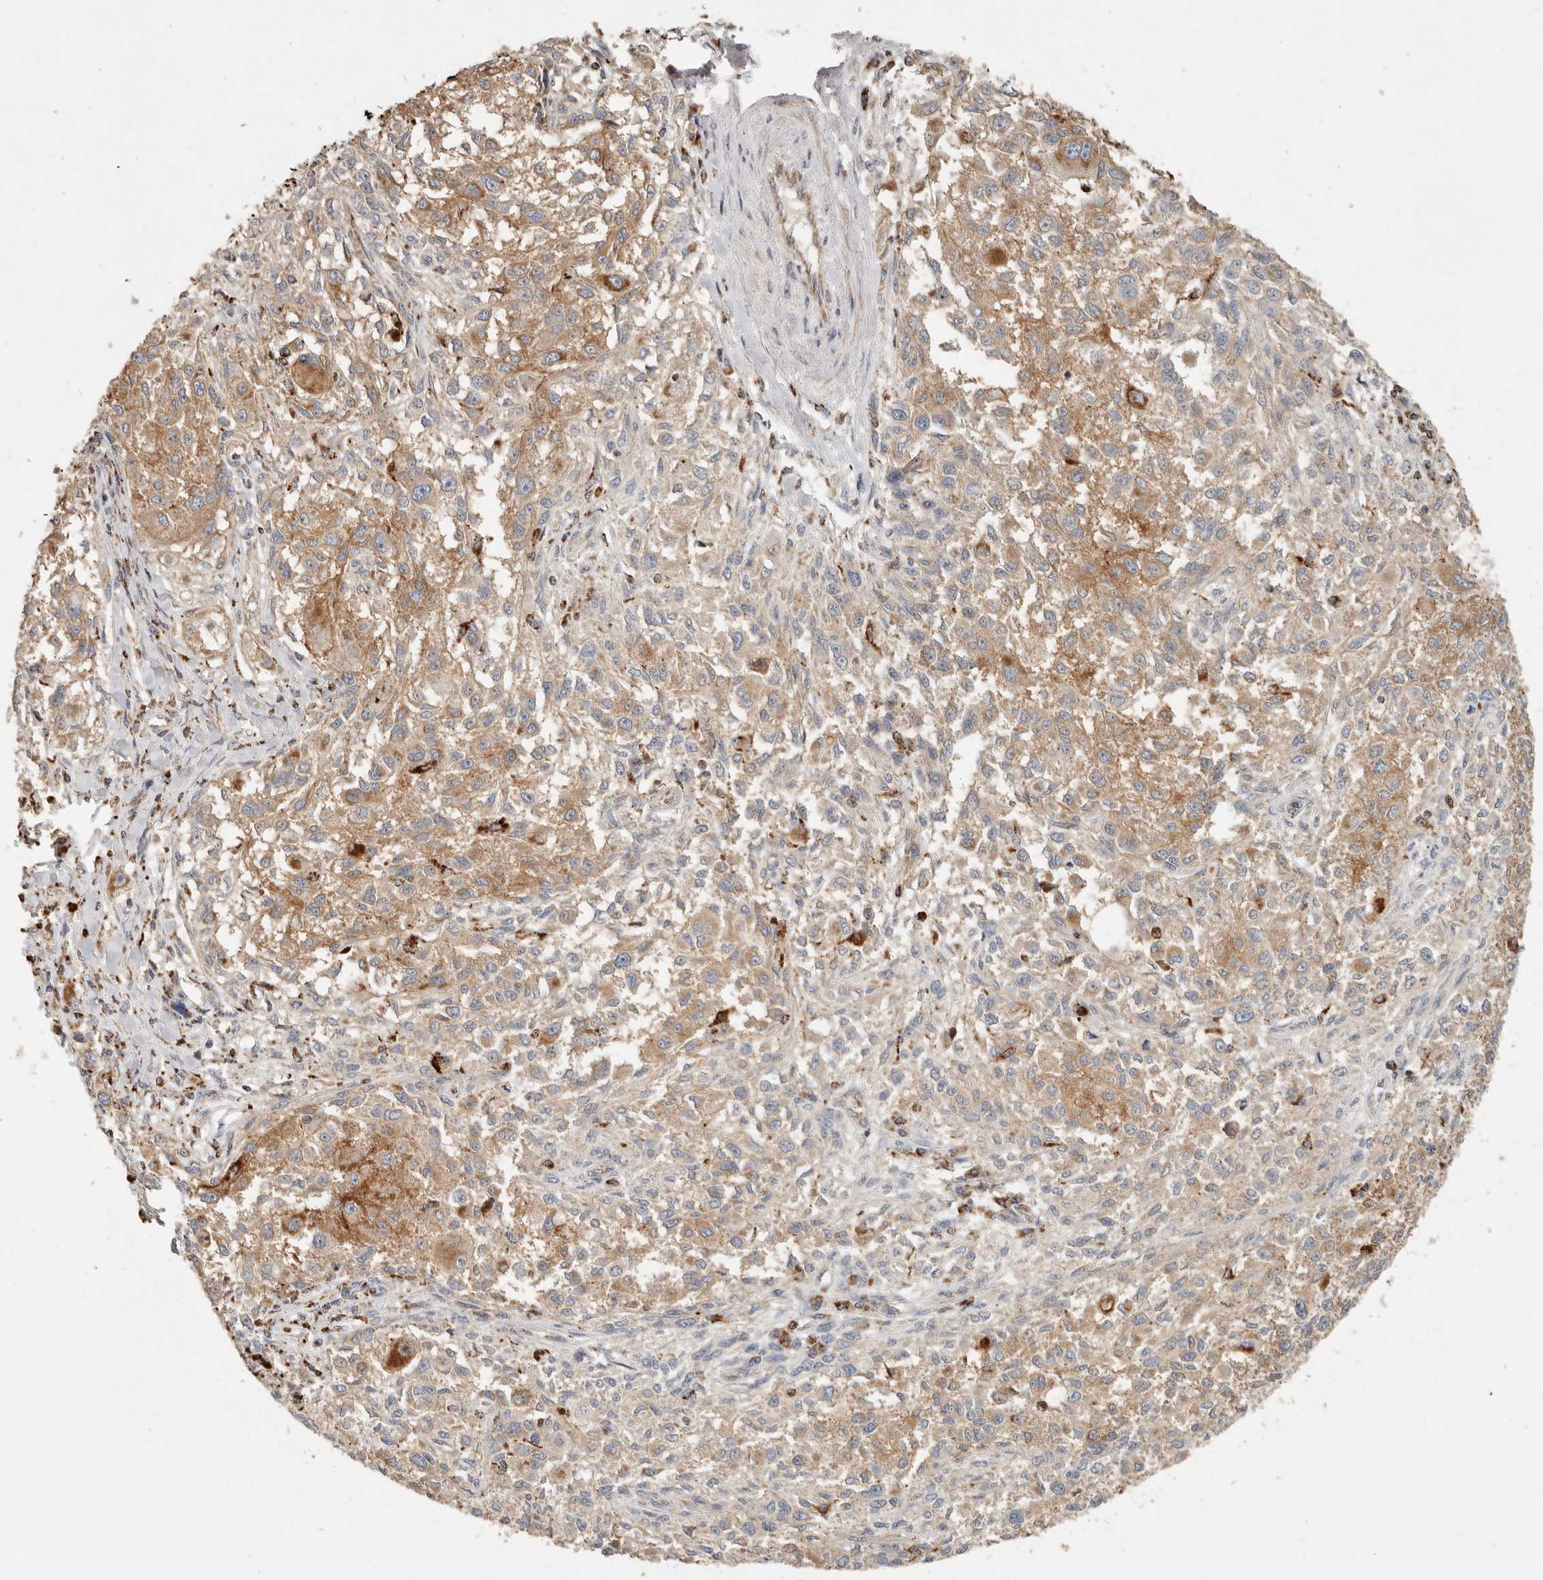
{"staining": {"intensity": "moderate", "quantity": ">75%", "location": "cytoplasmic/membranous"}, "tissue": "melanoma", "cell_type": "Tumor cells", "image_type": "cancer", "snomed": [{"axis": "morphology", "description": "Necrosis, NOS"}, {"axis": "morphology", "description": "Malignant melanoma, NOS"}, {"axis": "topography", "description": "Skin"}], "caption": "Malignant melanoma stained with a brown dye reveals moderate cytoplasmic/membranous positive positivity in about >75% of tumor cells.", "gene": "ARHGEF10L", "patient": {"sex": "female", "age": 87}}